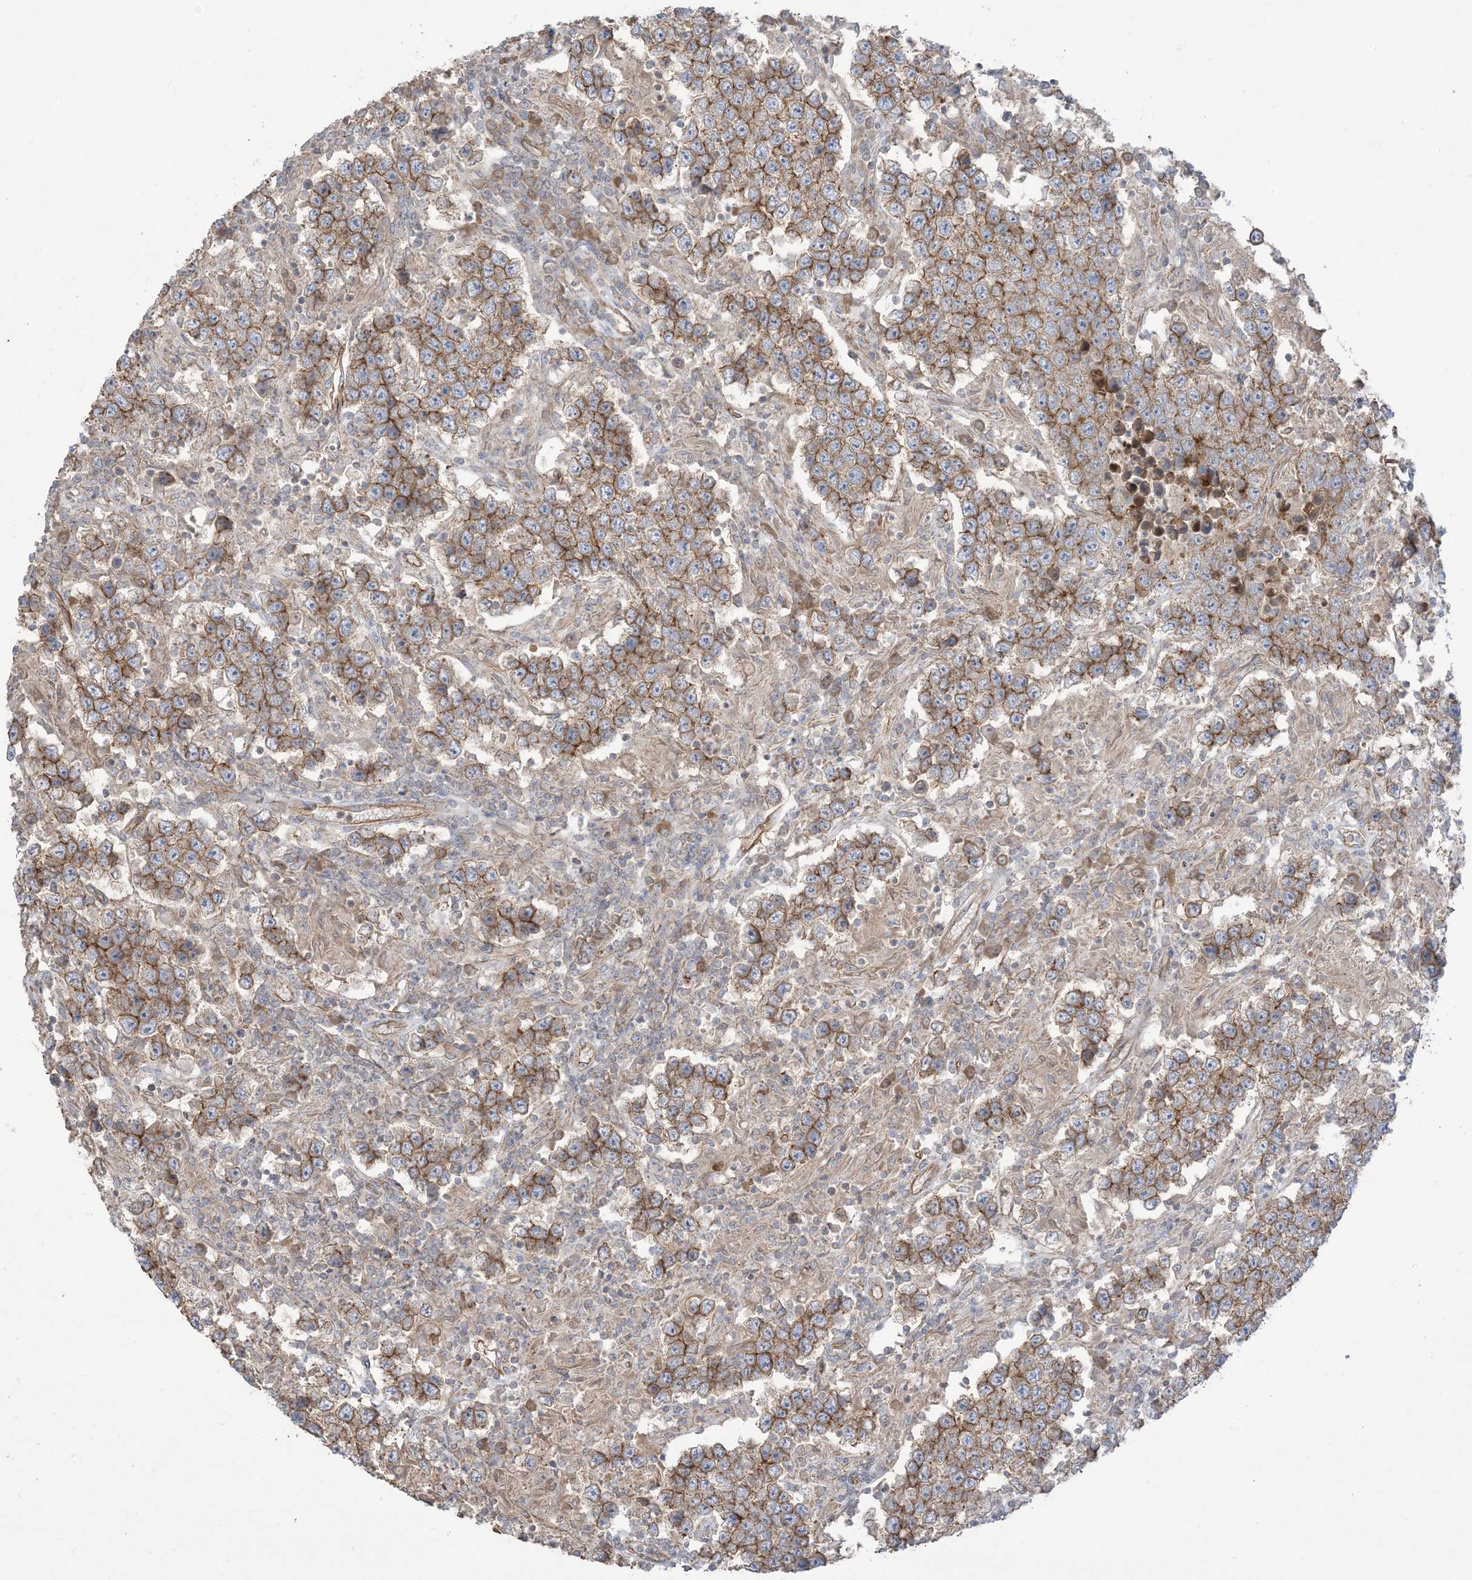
{"staining": {"intensity": "moderate", "quantity": ">75%", "location": "cytoplasmic/membranous"}, "tissue": "testis cancer", "cell_type": "Tumor cells", "image_type": "cancer", "snomed": [{"axis": "morphology", "description": "Normal tissue, NOS"}, {"axis": "morphology", "description": "Urothelial carcinoma, High grade"}, {"axis": "morphology", "description": "Seminoma, NOS"}, {"axis": "morphology", "description": "Carcinoma, Embryonal, NOS"}, {"axis": "topography", "description": "Urinary bladder"}, {"axis": "topography", "description": "Testis"}], "caption": "This is a photomicrograph of immunohistochemistry (IHC) staining of testis cancer, which shows moderate positivity in the cytoplasmic/membranous of tumor cells.", "gene": "CCNY", "patient": {"sex": "male", "age": 41}}